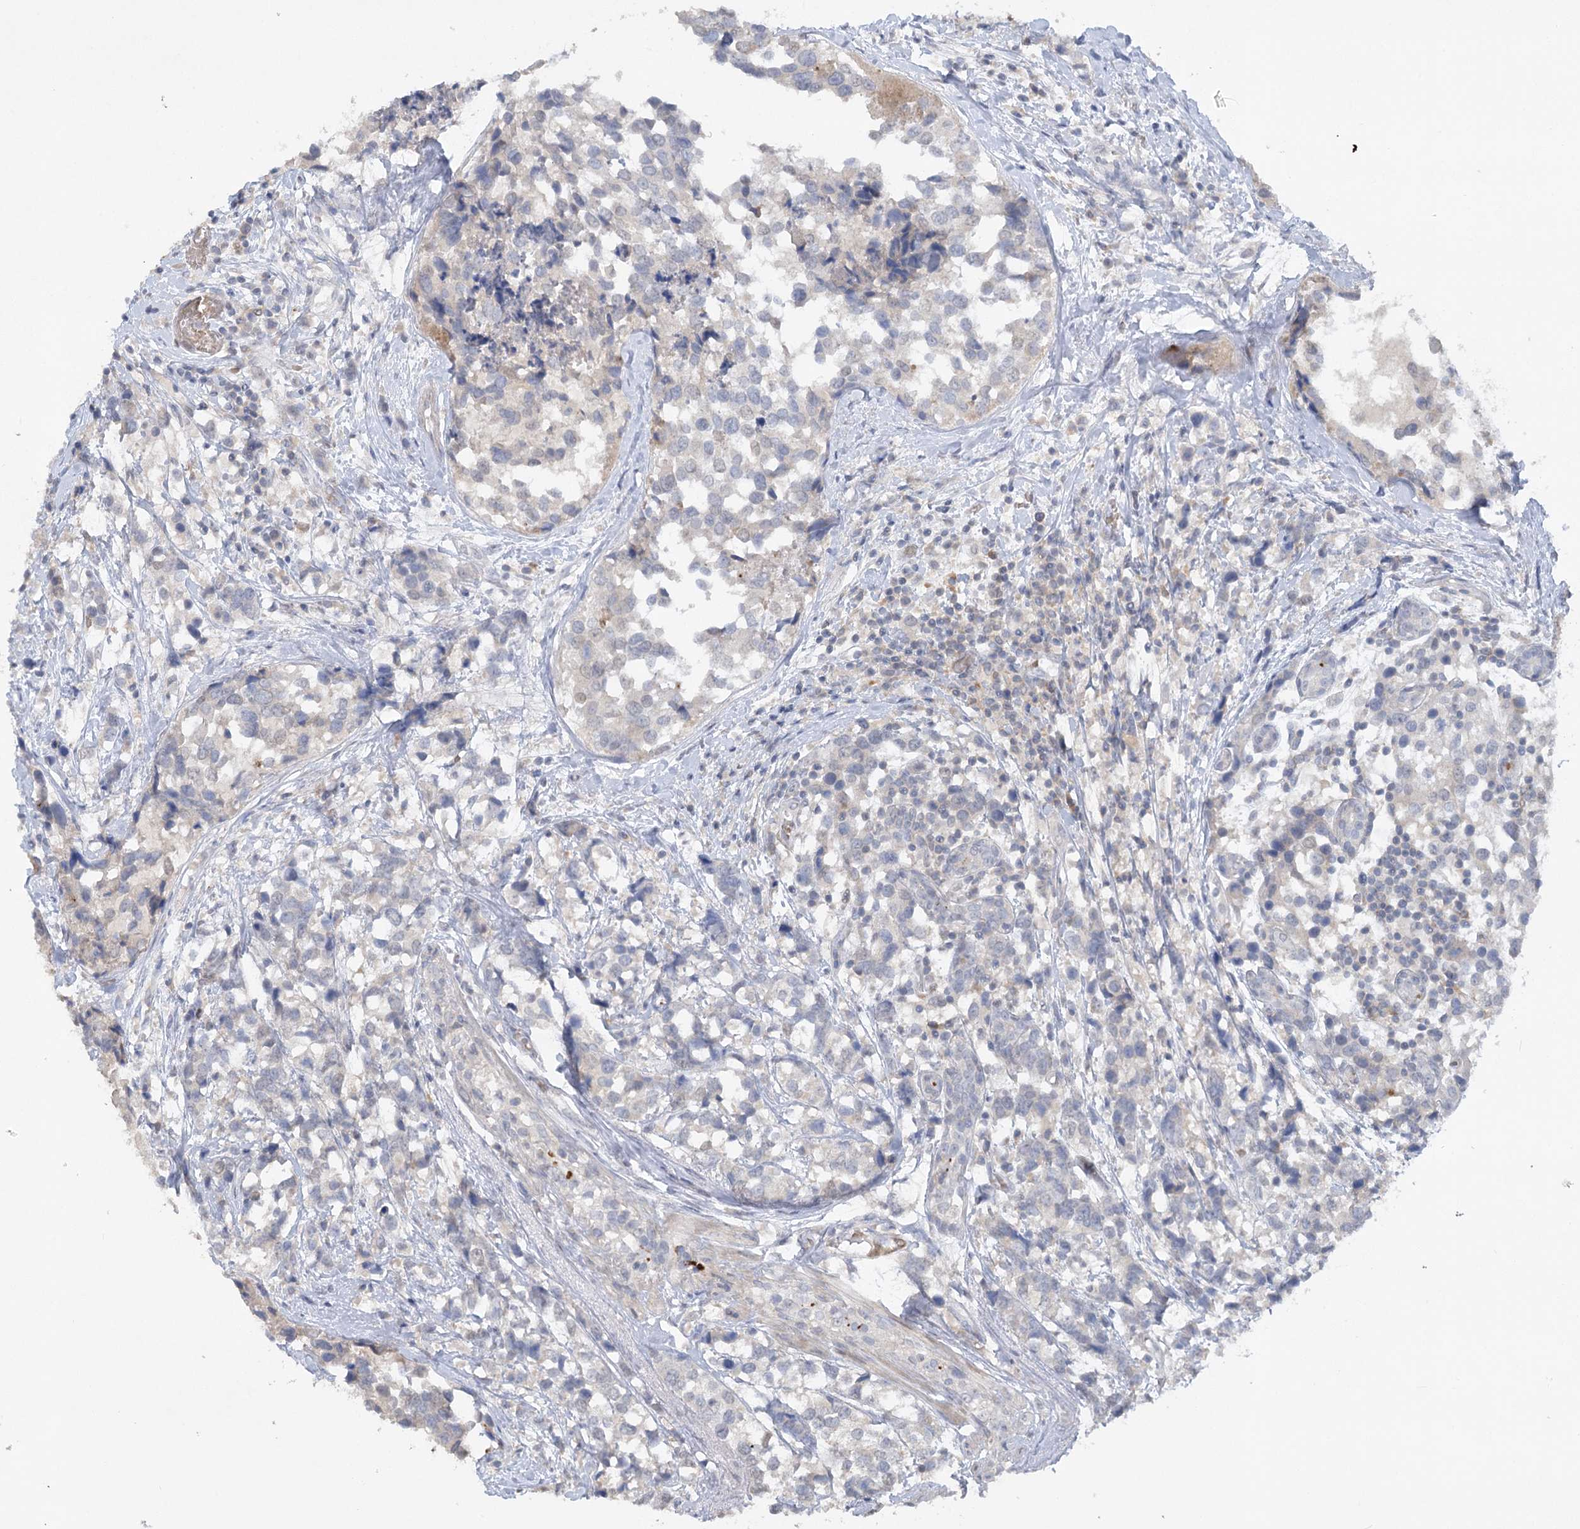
{"staining": {"intensity": "negative", "quantity": "none", "location": "none"}, "tissue": "breast cancer", "cell_type": "Tumor cells", "image_type": "cancer", "snomed": [{"axis": "morphology", "description": "Lobular carcinoma"}, {"axis": "topography", "description": "Breast"}], "caption": "An IHC photomicrograph of breast lobular carcinoma is shown. There is no staining in tumor cells of breast lobular carcinoma.", "gene": "TRAF3IP1", "patient": {"sex": "female", "age": 59}}